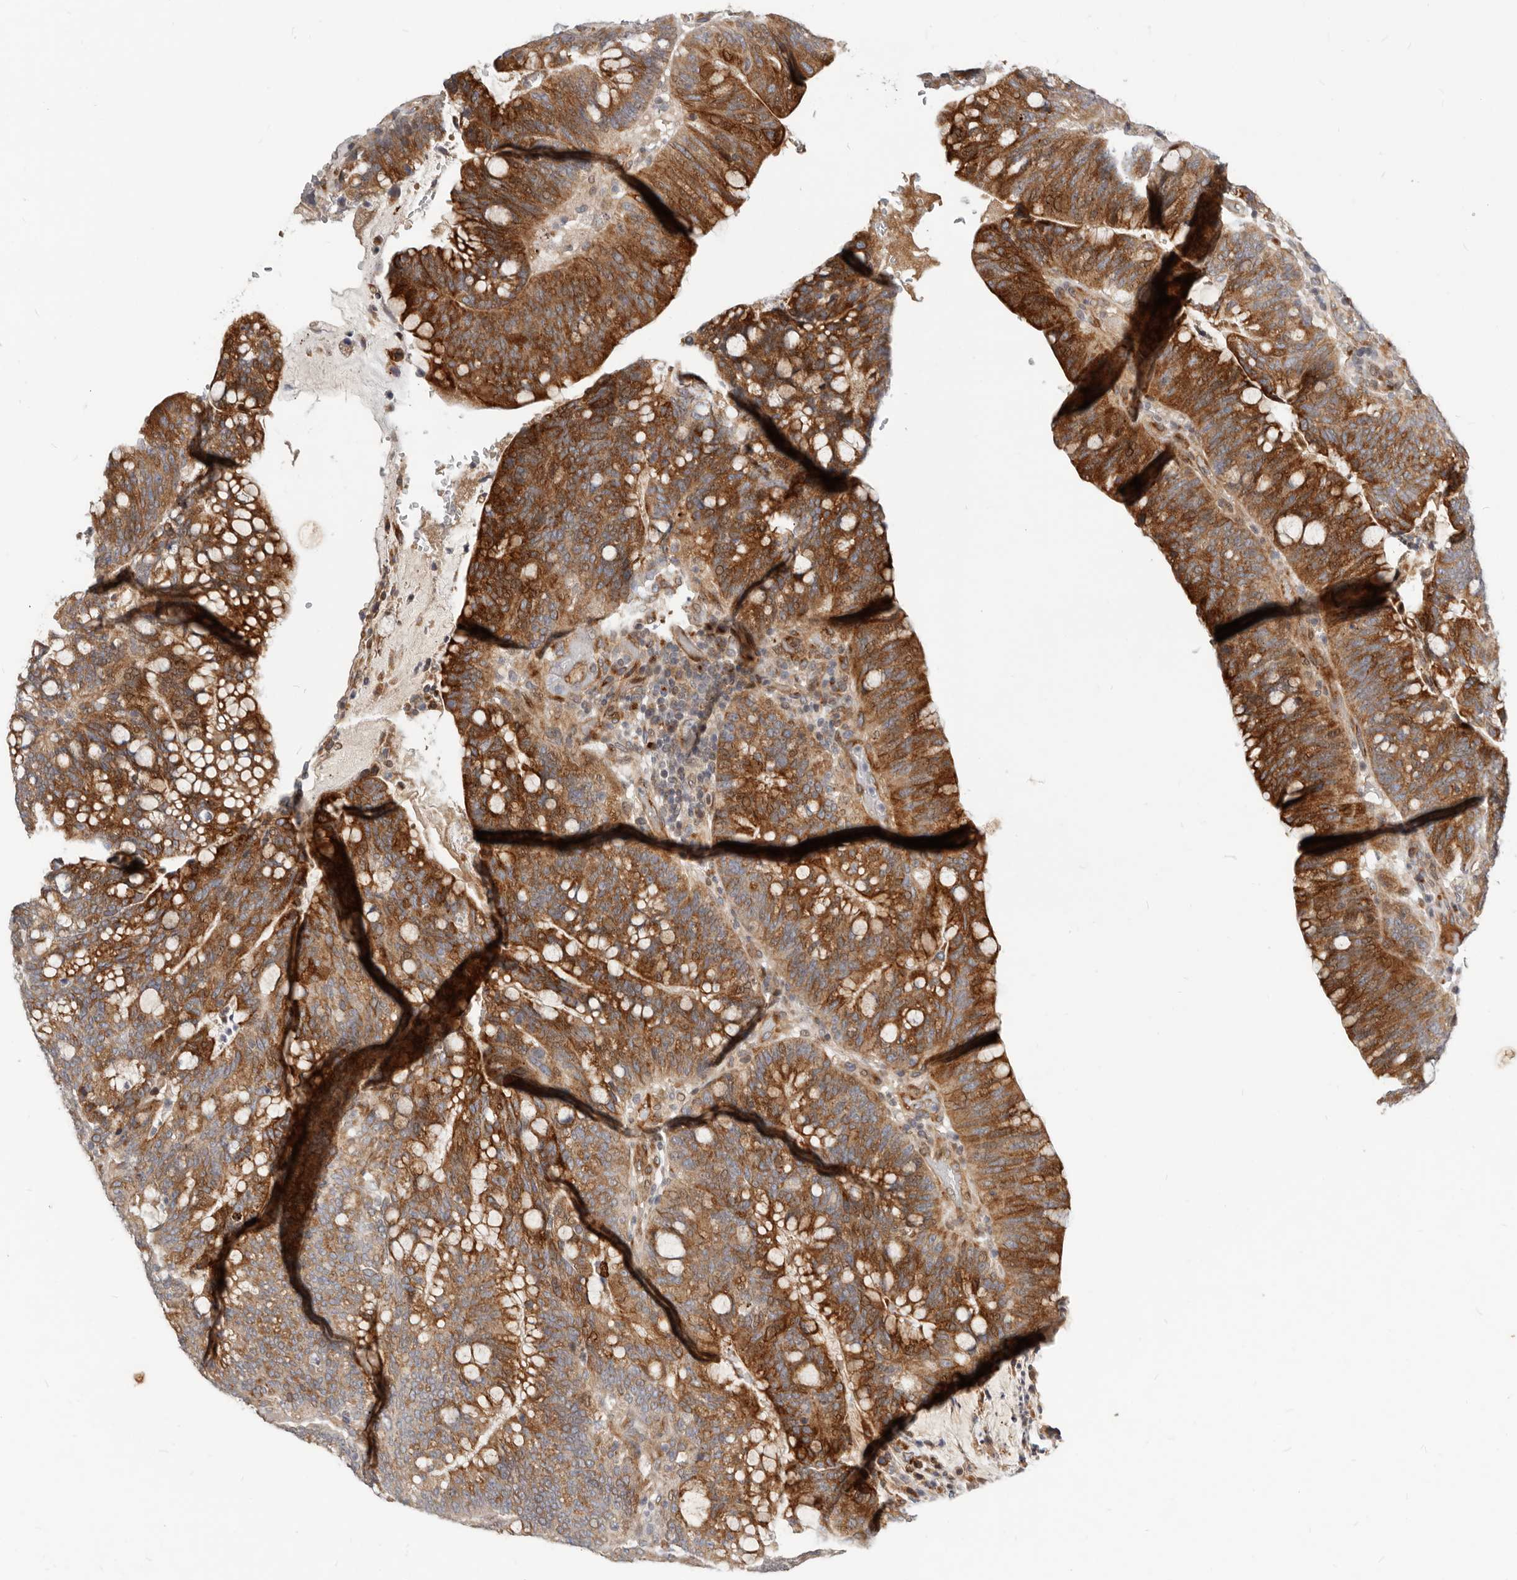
{"staining": {"intensity": "strong", "quantity": "25%-75%", "location": "cytoplasmic/membranous"}, "tissue": "colorectal cancer", "cell_type": "Tumor cells", "image_type": "cancer", "snomed": [{"axis": "morphology", "description": "Adenocarcinoma, NOS"}, {"axis": "topography", "description": "Colon"}], "caption": "Protein expression analysis of colorectal cancer (adenocarcinoma) demonstrates strong cytoplasmic/membranous expression in about 25%-75% of tumor cells. The protein is stained brown, and the nuclei are stained in blue (DAB (3,3'-diaminobenzidine) IHC with brightfield microscopy, high magnification).", "gene": "NPY4R", "patient": {"sex": "female", "age": 66}}